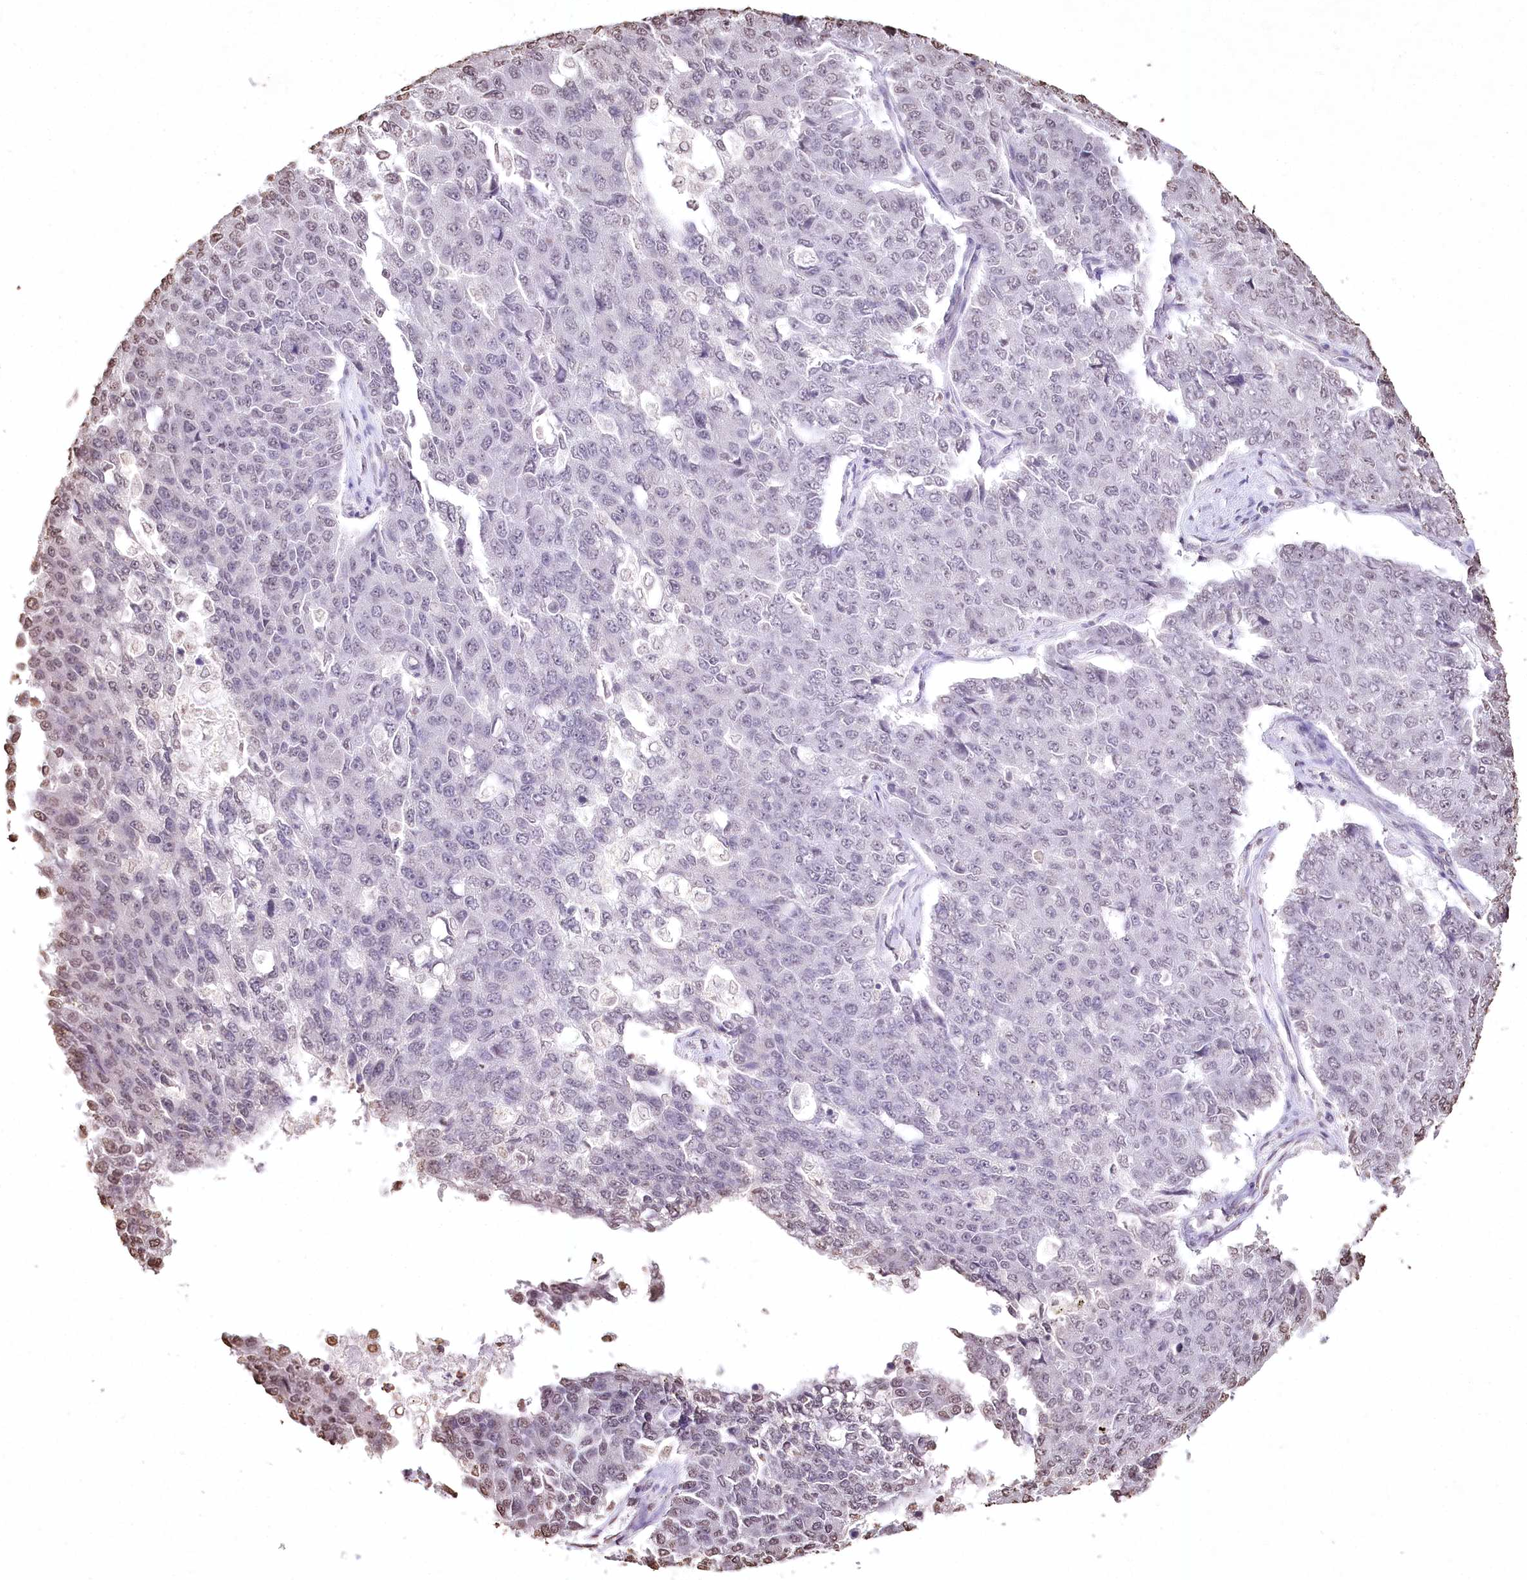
{"staining": {"intensity": "negative", "quantity": "none", "location": "none"}, "tissue": "pancreatic cancer", "cell_type": "Tumor cells", "image_type": "cancer", "snomed": [{"axis": "morphology", "description": "Adenocarcinoma, NOS"}, {"axis": "topography", "description": "Pancreas"}], "caption": "This is an immunohistochemistry micrograph of human pancreatic cancer. There is no staining in tumor cells.", "gene": "DMXL1", "patient": {"sex": "male", "age": 50}}